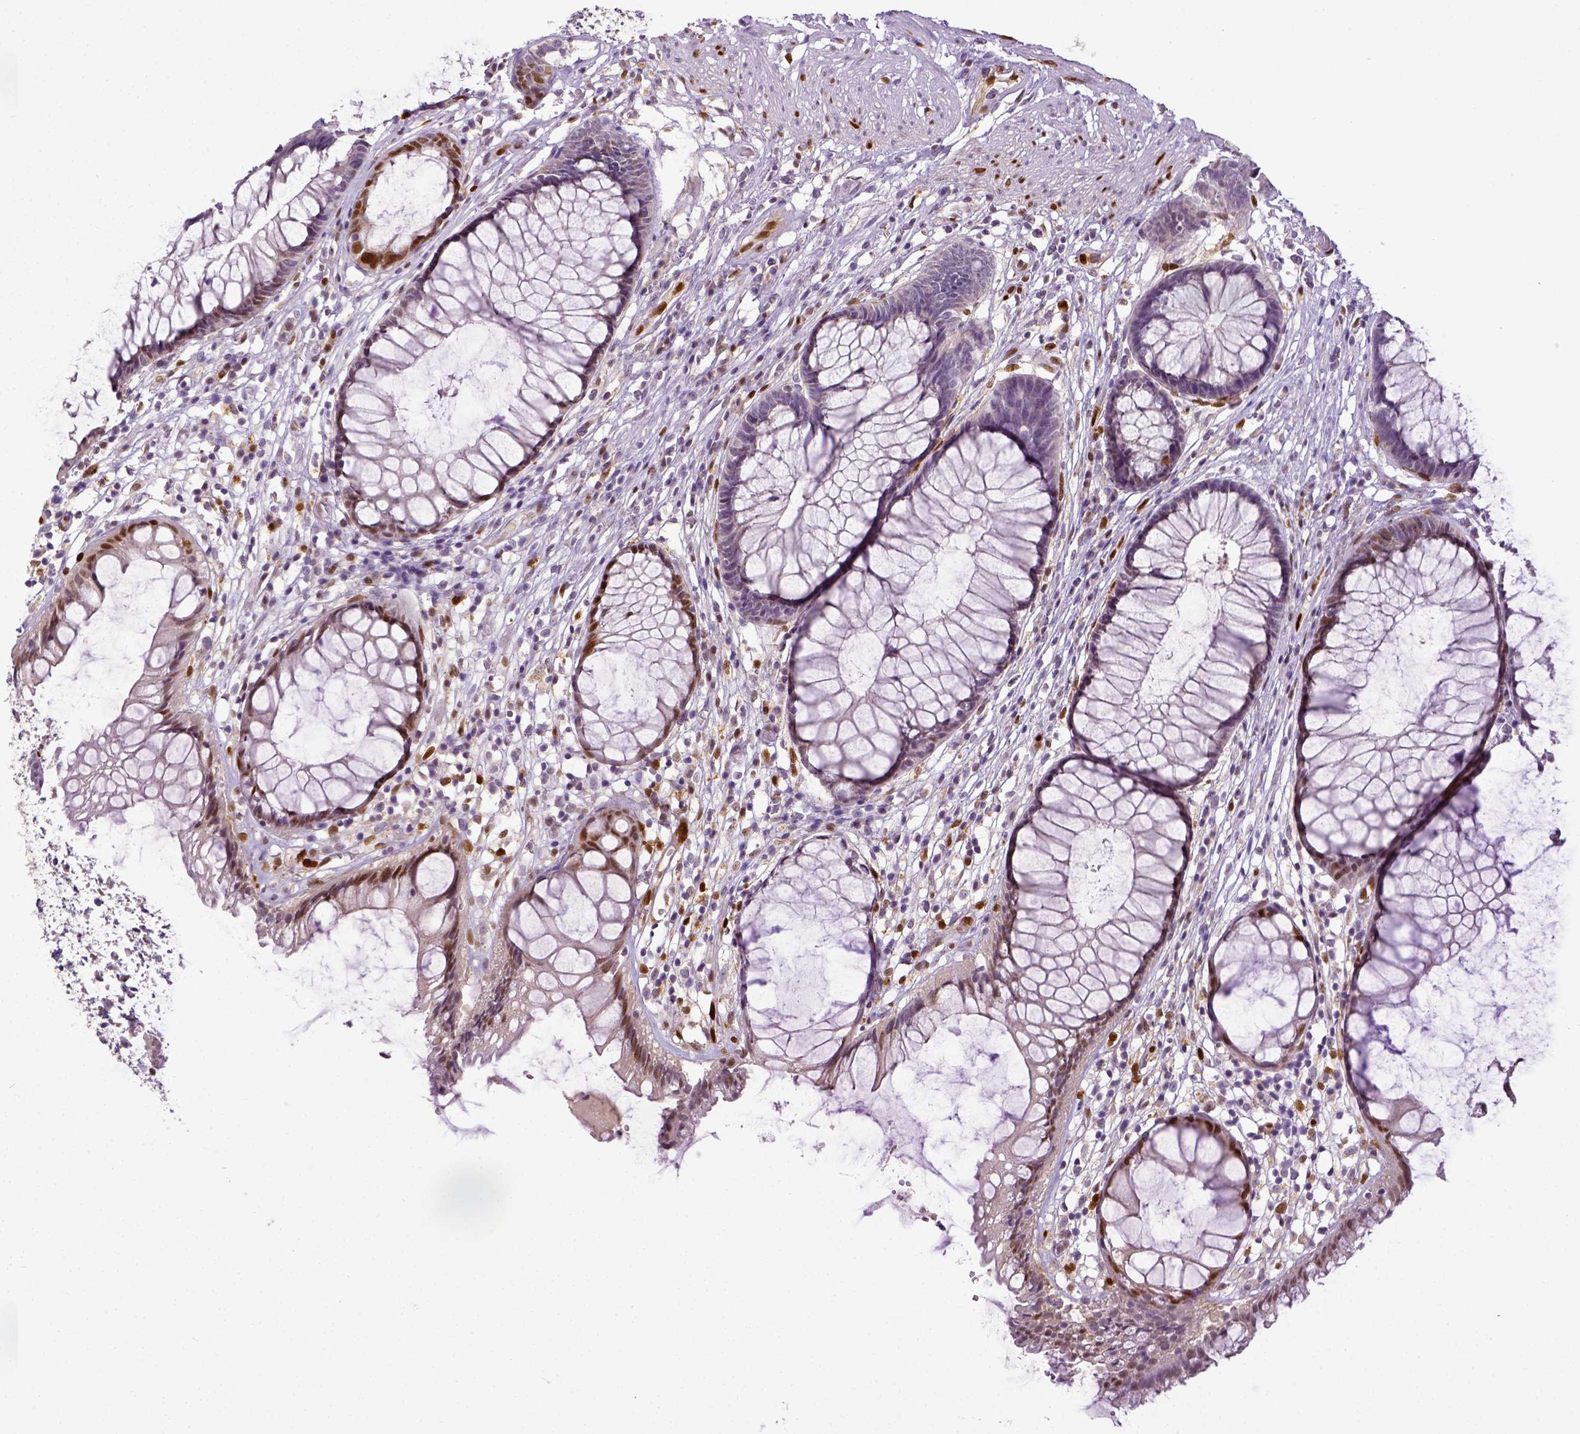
{"staining": {"intensity": "moderate", "quantity": "25%-75%", "location": "nuclear"}, "tissue": "rectum", "cell_type": "Glandular cells", "image_type": "normal", "snomed": [{"axis": "morphology", "description": "Normal tissue, NOS"}, {"axis": "topography", "description": "Smooth muscle"}, {"axis": "topography", "description": "Rectum"}], "caption": "IHC histopathology image of normal human rectum stained for a protein (brown), which exhibits medium levels of moderate nuclear expression in approximately 25%-75% of glandular cells.", "gene": "CDKN1A", "patient": {"sex": "male", "age": 53}}